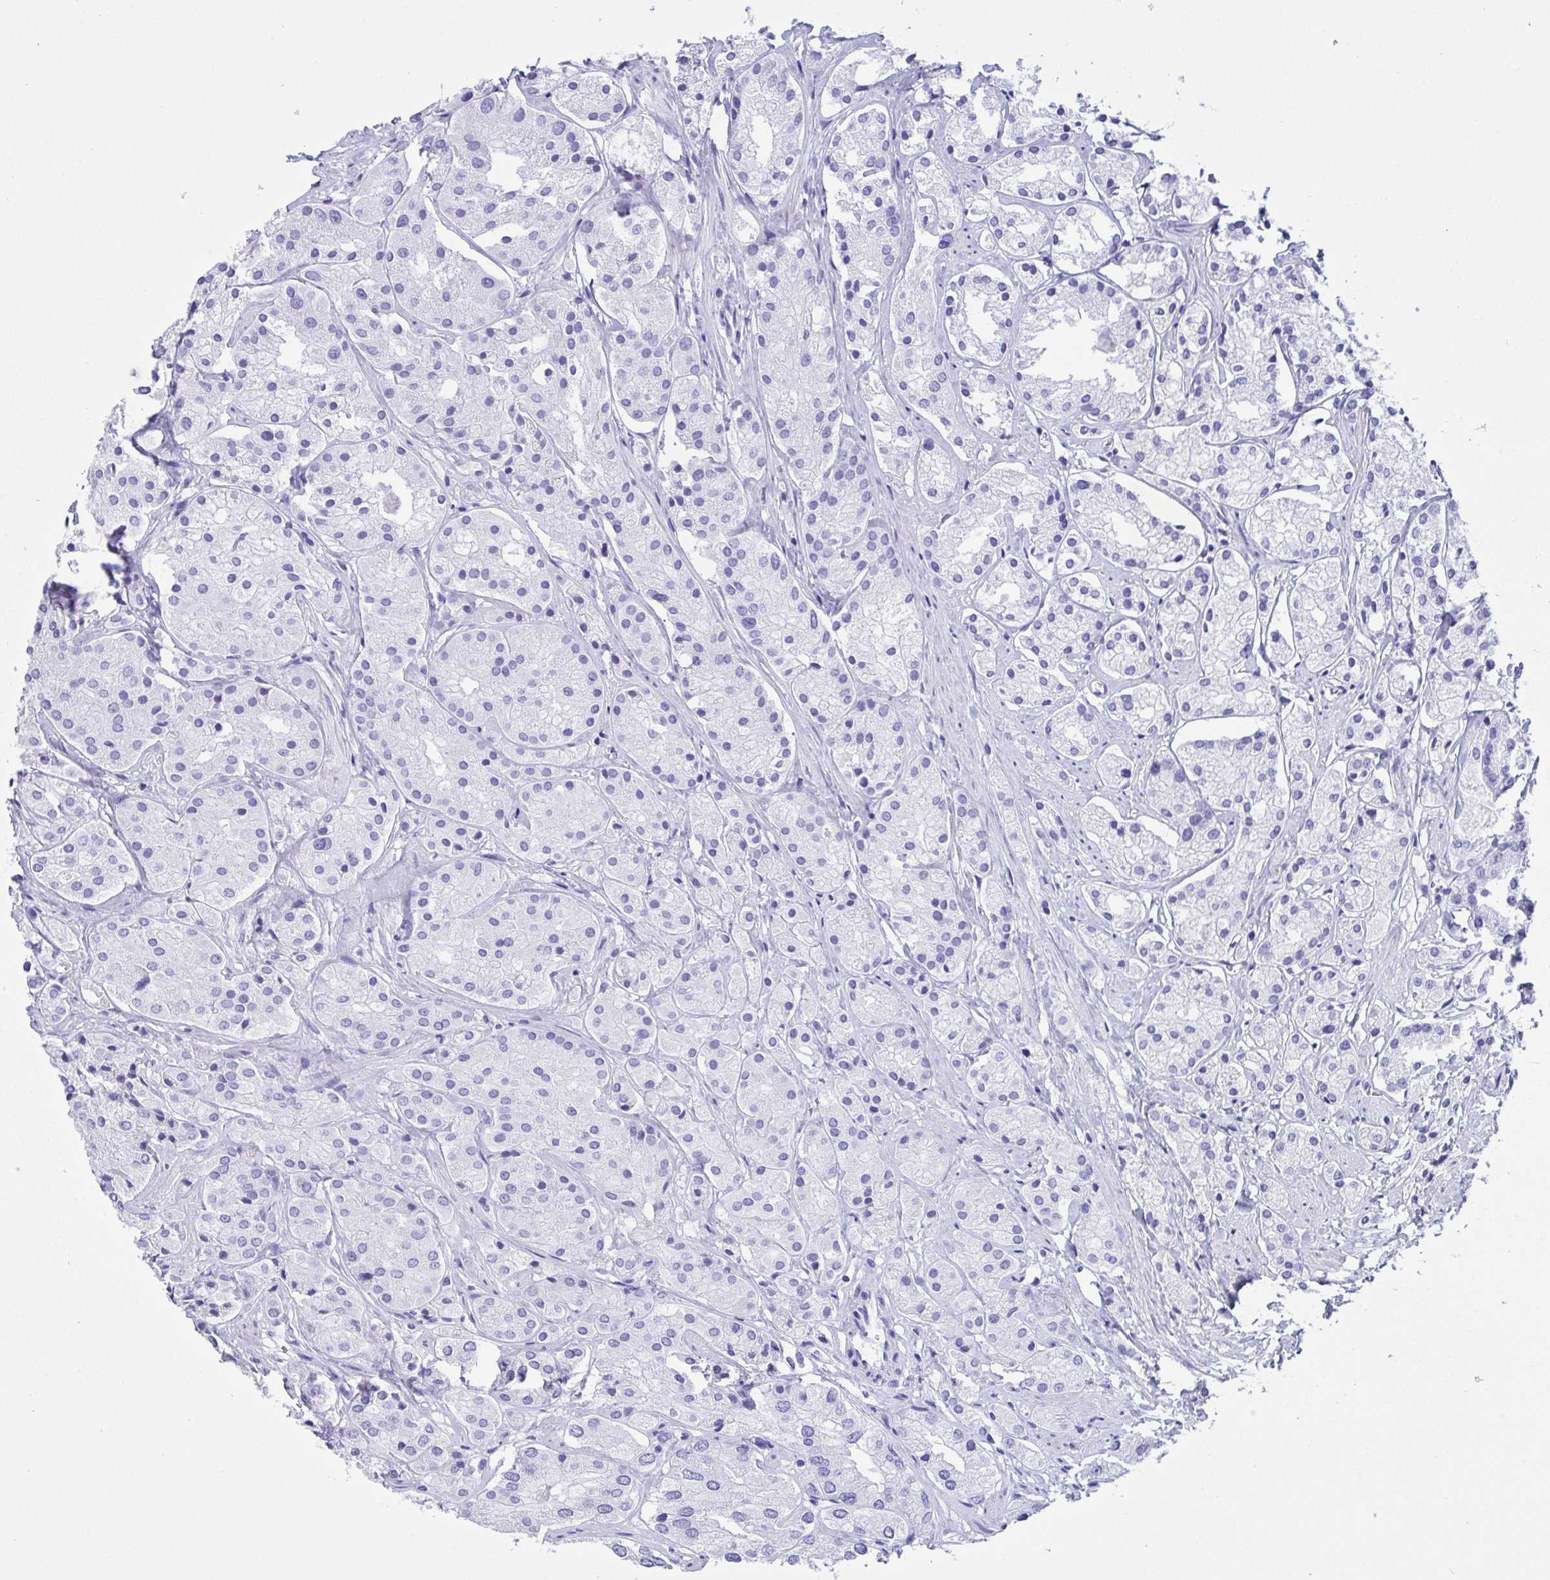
{"staining": {"intensity": "negative", "quantity": "none", "location": "none"}, "tissue": "prostate cancer", "cell_type": "Tumor cells", "image_type": "cancer", "snomed": [{"axis": "morphology", "description": "Adenocarcinoma, Low grade"}, {"axis": "topography", "description": "Prostate"}], "caption": "This is an IHC histopathology image of prostate cancer. There is no positivity in tumor cells.", "gene": "BEST4", "patient": {"sex": "male", "age": 69}}